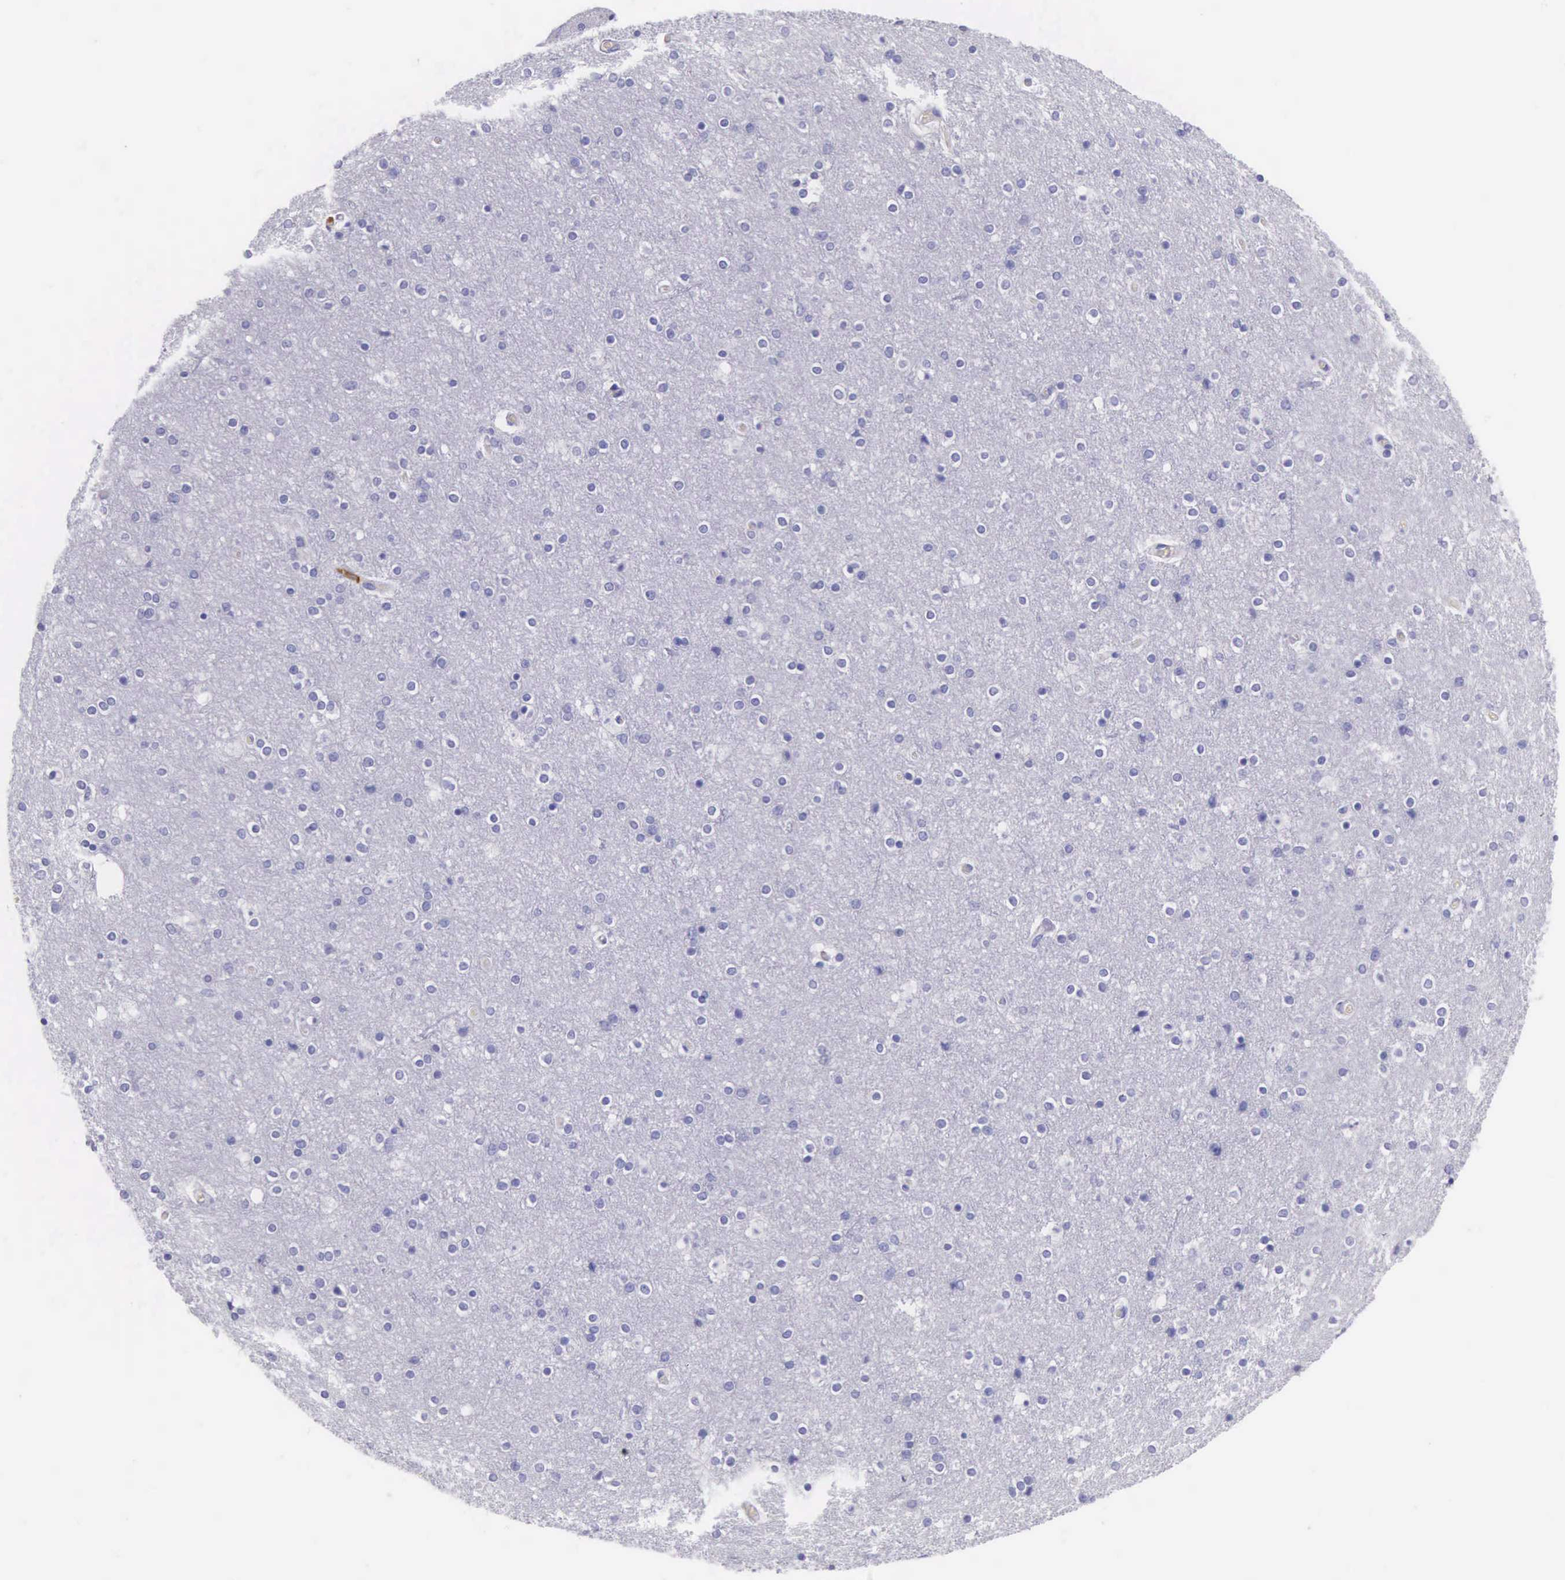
{"staining": {"intensity": "negative", "quantity": "none", "location": "none"}, "tissue": "cerebral cortex", "cell_type": "Endothelial cells", "image_type": "normal", "snomed": [{"axis": "morphology", "description": "Normal tissue, NOS"}, {"axis": "topography", "description": "Cerebral cortex"}], "caption": "Immunohistochemical staining of benign human cerebral cortex reveals no significant expression in endothelial cells.", "gene": "FCN1", "patient": {"sex": "female", "age": 54}}